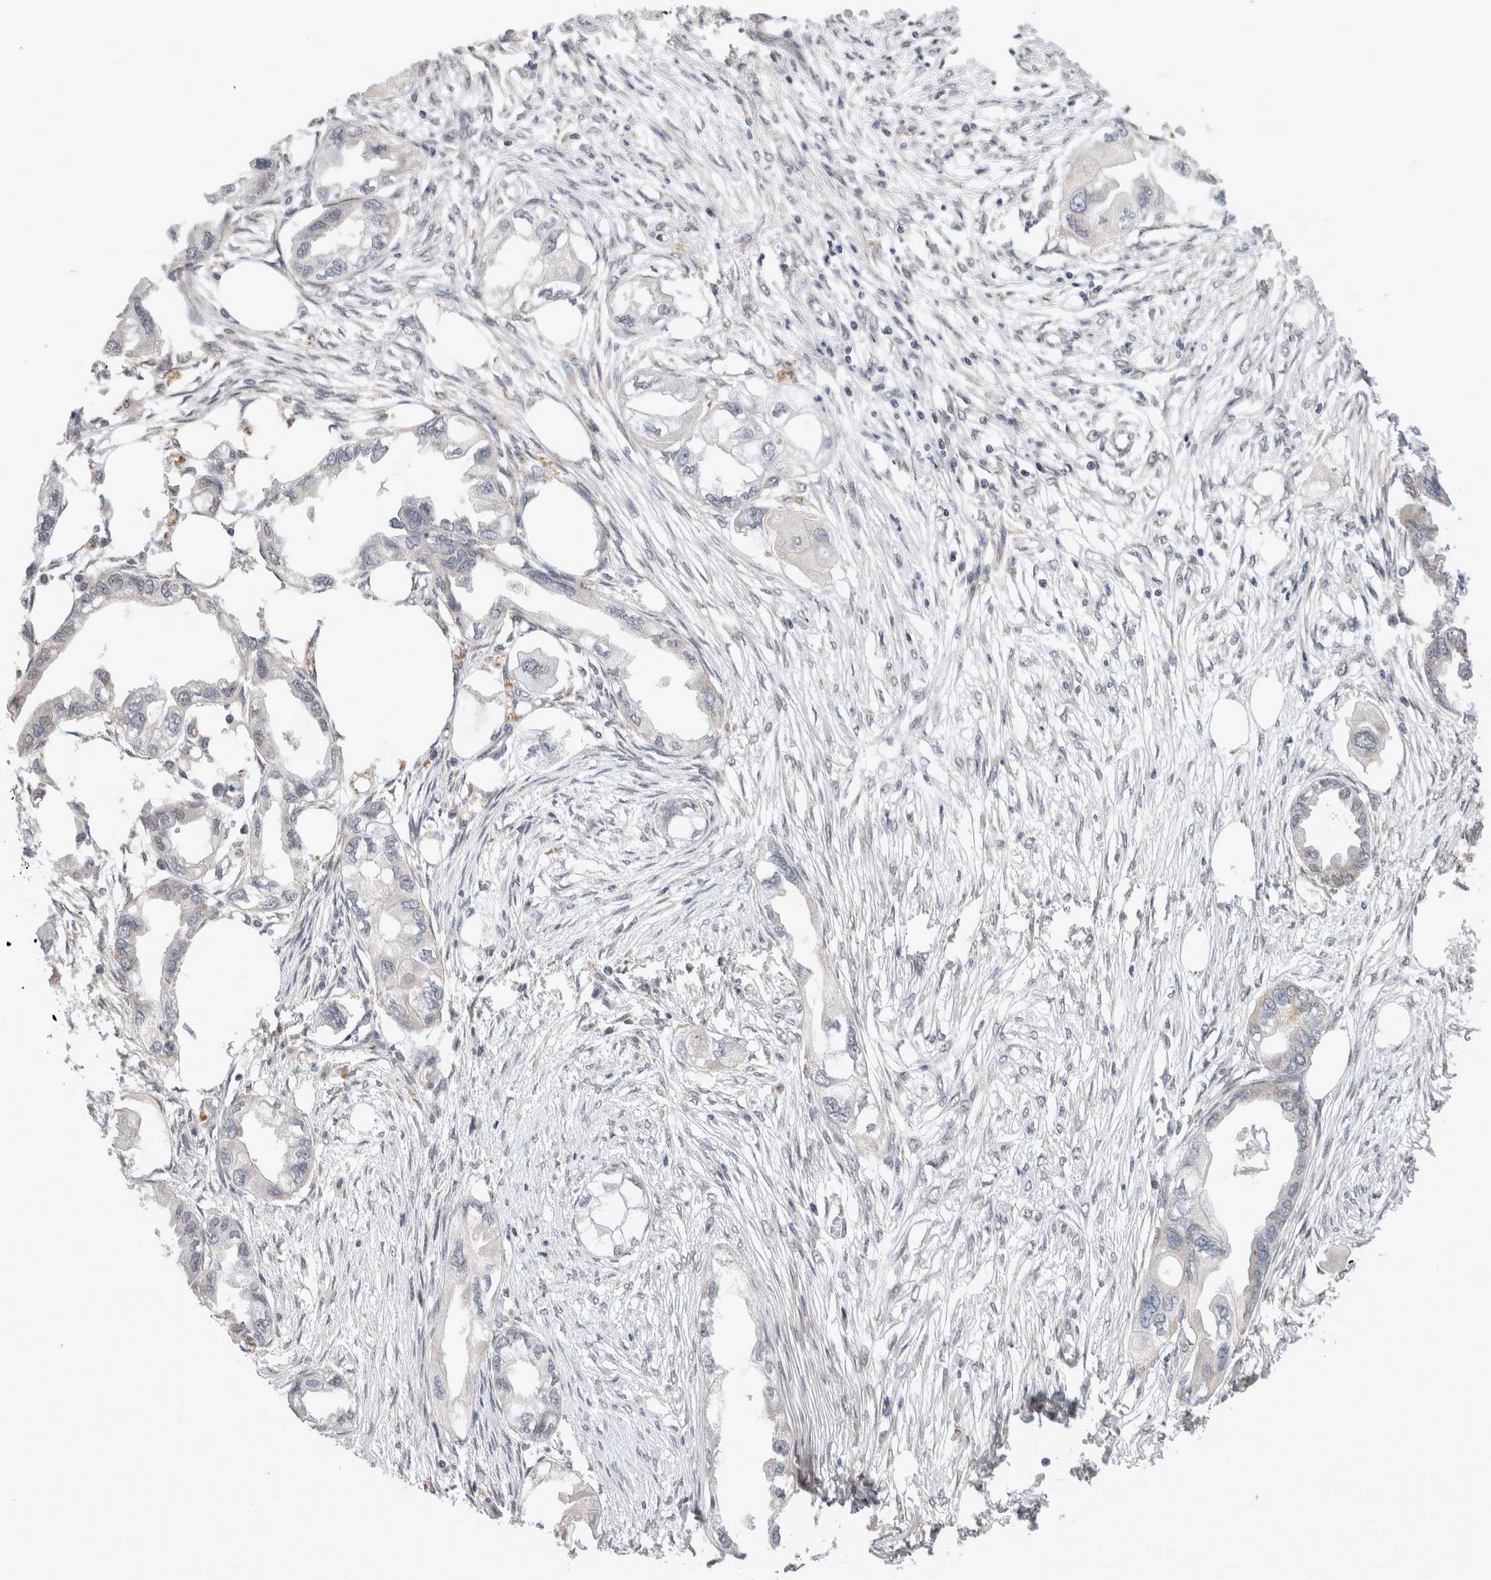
{"staining": {"intensity": "weak", "quantity": "<25%", "location": "nuclear"}, "tissue": "endometrial cancer", "cell_type": "Tumor cells", "image_type": "cancer", "snomed": [{"axis": "morphology", "description": "Adenocarcinoma, NOS"}, {"axis": "morphology", "description": "Adenocarcinoma, metastatic, NOS"}, {"axis": "topography", "description": "Adipose tissue"}, {"axis": "topography", "description": "Endometrium"}], "caption": "There is no significant positivity in tumor cells of endometrial cancer.", "gene": "TMEM65", "patient": {"sex": "female", "age": 67}}